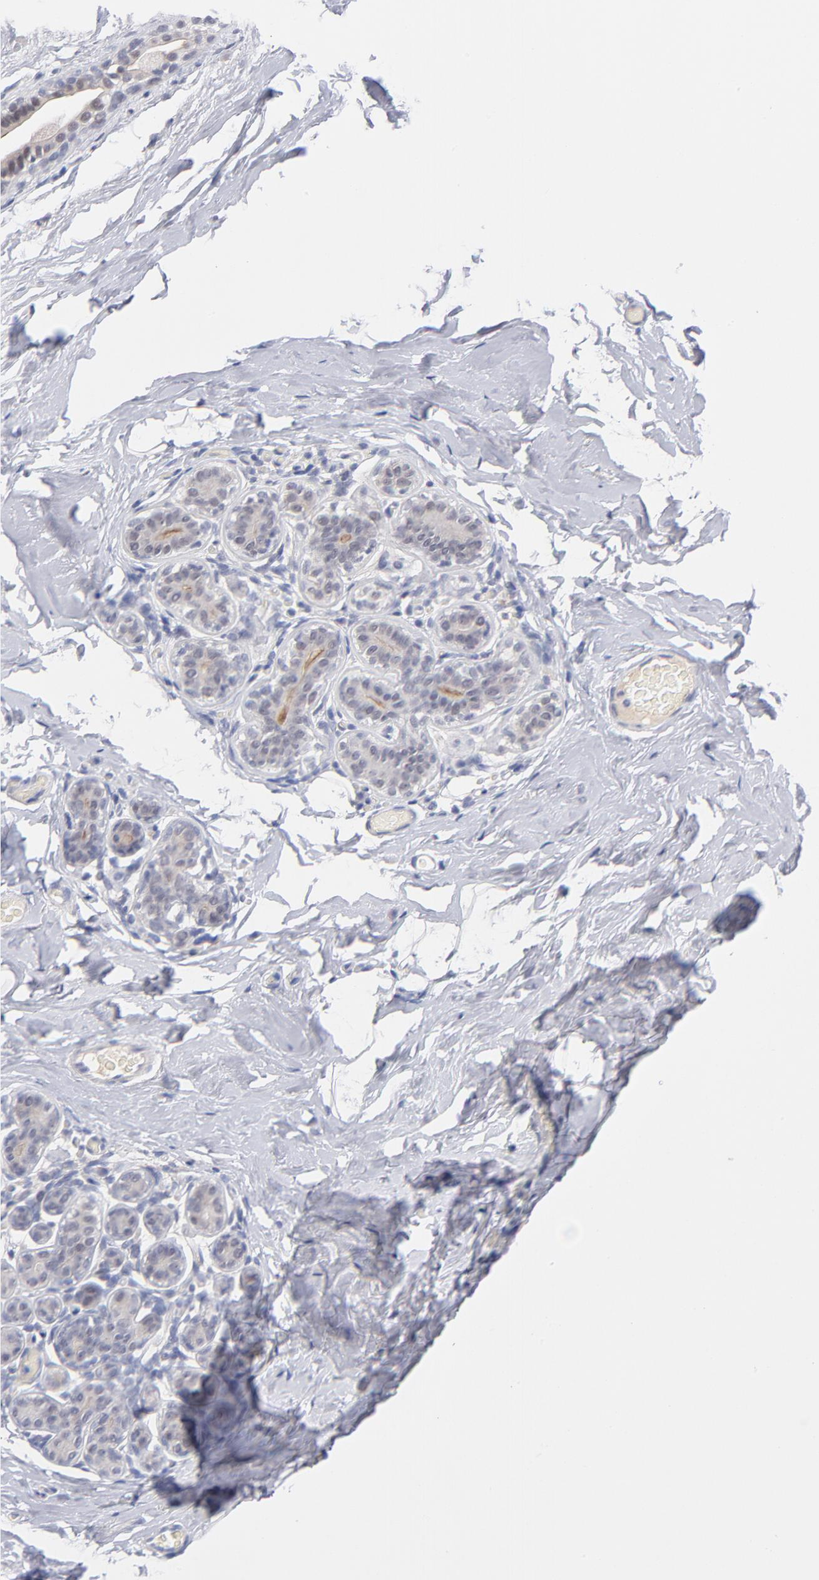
{"staining": {"intensity": "negative", "quantity": "none", "location": "none"}, "tissue": "breast", "cell_type": "Adipocytes", "image_type": "normal", "snomed": [{"axis": "morphology", "description": "Normal tissue, NOS"}, {"axis": "topography", "description": "Breast"}, {"axis": "topography", "description": "Soft tissue"}], "caption": "High power microscopy image of an immunohistochemistry micrograph of normal breast, revealing no significant expression in adipocytes. The staining is performed using DAB (3,3'-diaminobenzidine) brown chromogen with nuclei counter-stained in using hematoxylin.", "gene": "WSB1", "patient": {"sex": "female", "age": 75}}